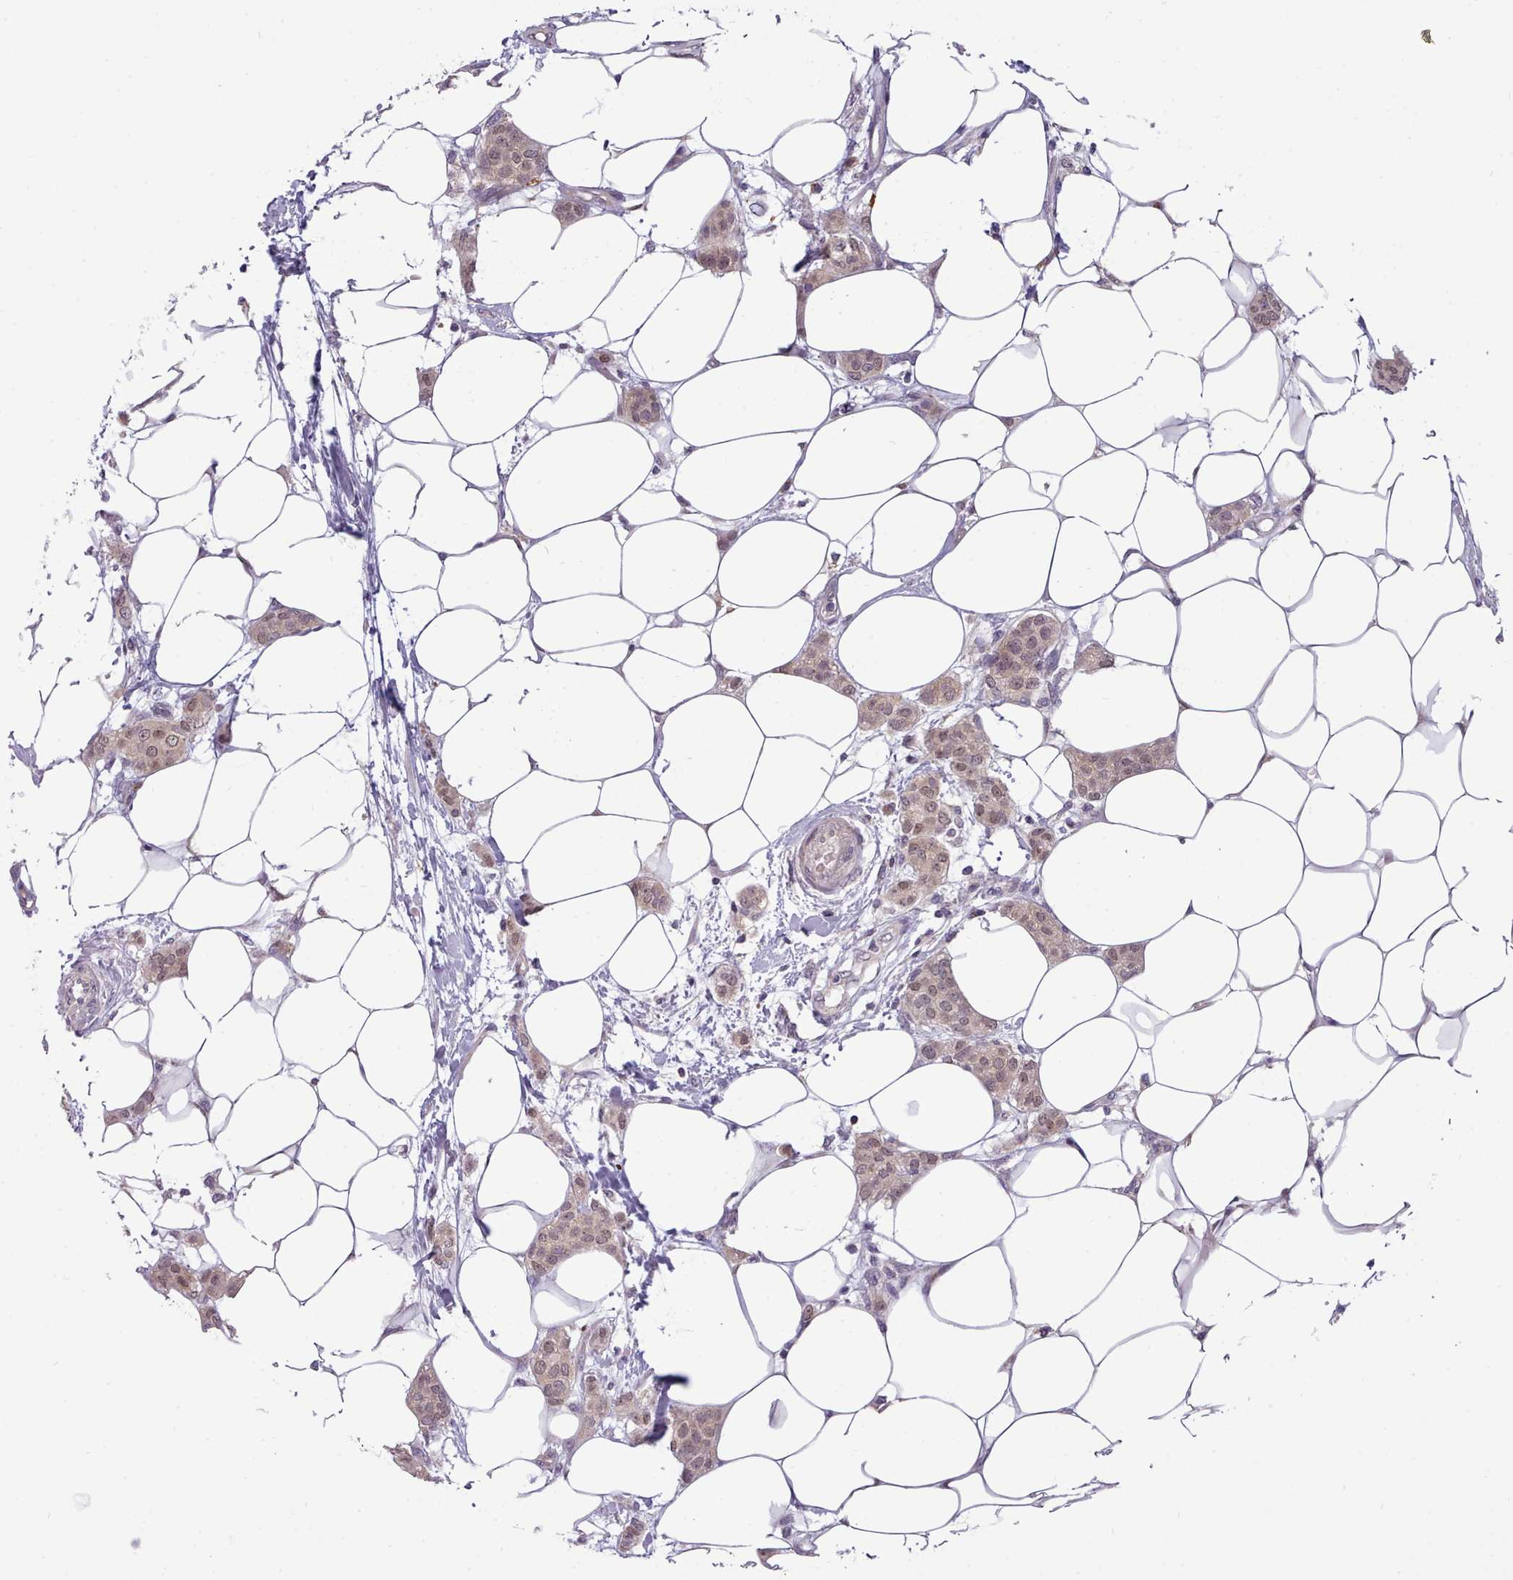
{"staining": {"intensity": "moderate", "quantity": ">75%", "location": "nuclear"}, "tissue": "breast cancer", "cell_type": "Tumor cells", "image_type": "cancer", "snomed": [{"axis": "morphology", "description": "Duct carcinoma"}, {"axis": "topography", "description": "Breast"}], "caption": "A medium amount of moderate nuclear staining is identified in approximately >75% of tumor cells in breast cancer (infiltrating ductal carcinoma) tissue. (Stains: DAB in brown, nuclei in blue, Microscopy: brightfield microscopy at high magnification).", "gene": "ARL17A", "patient": {"sex": "female", "age": 72}}